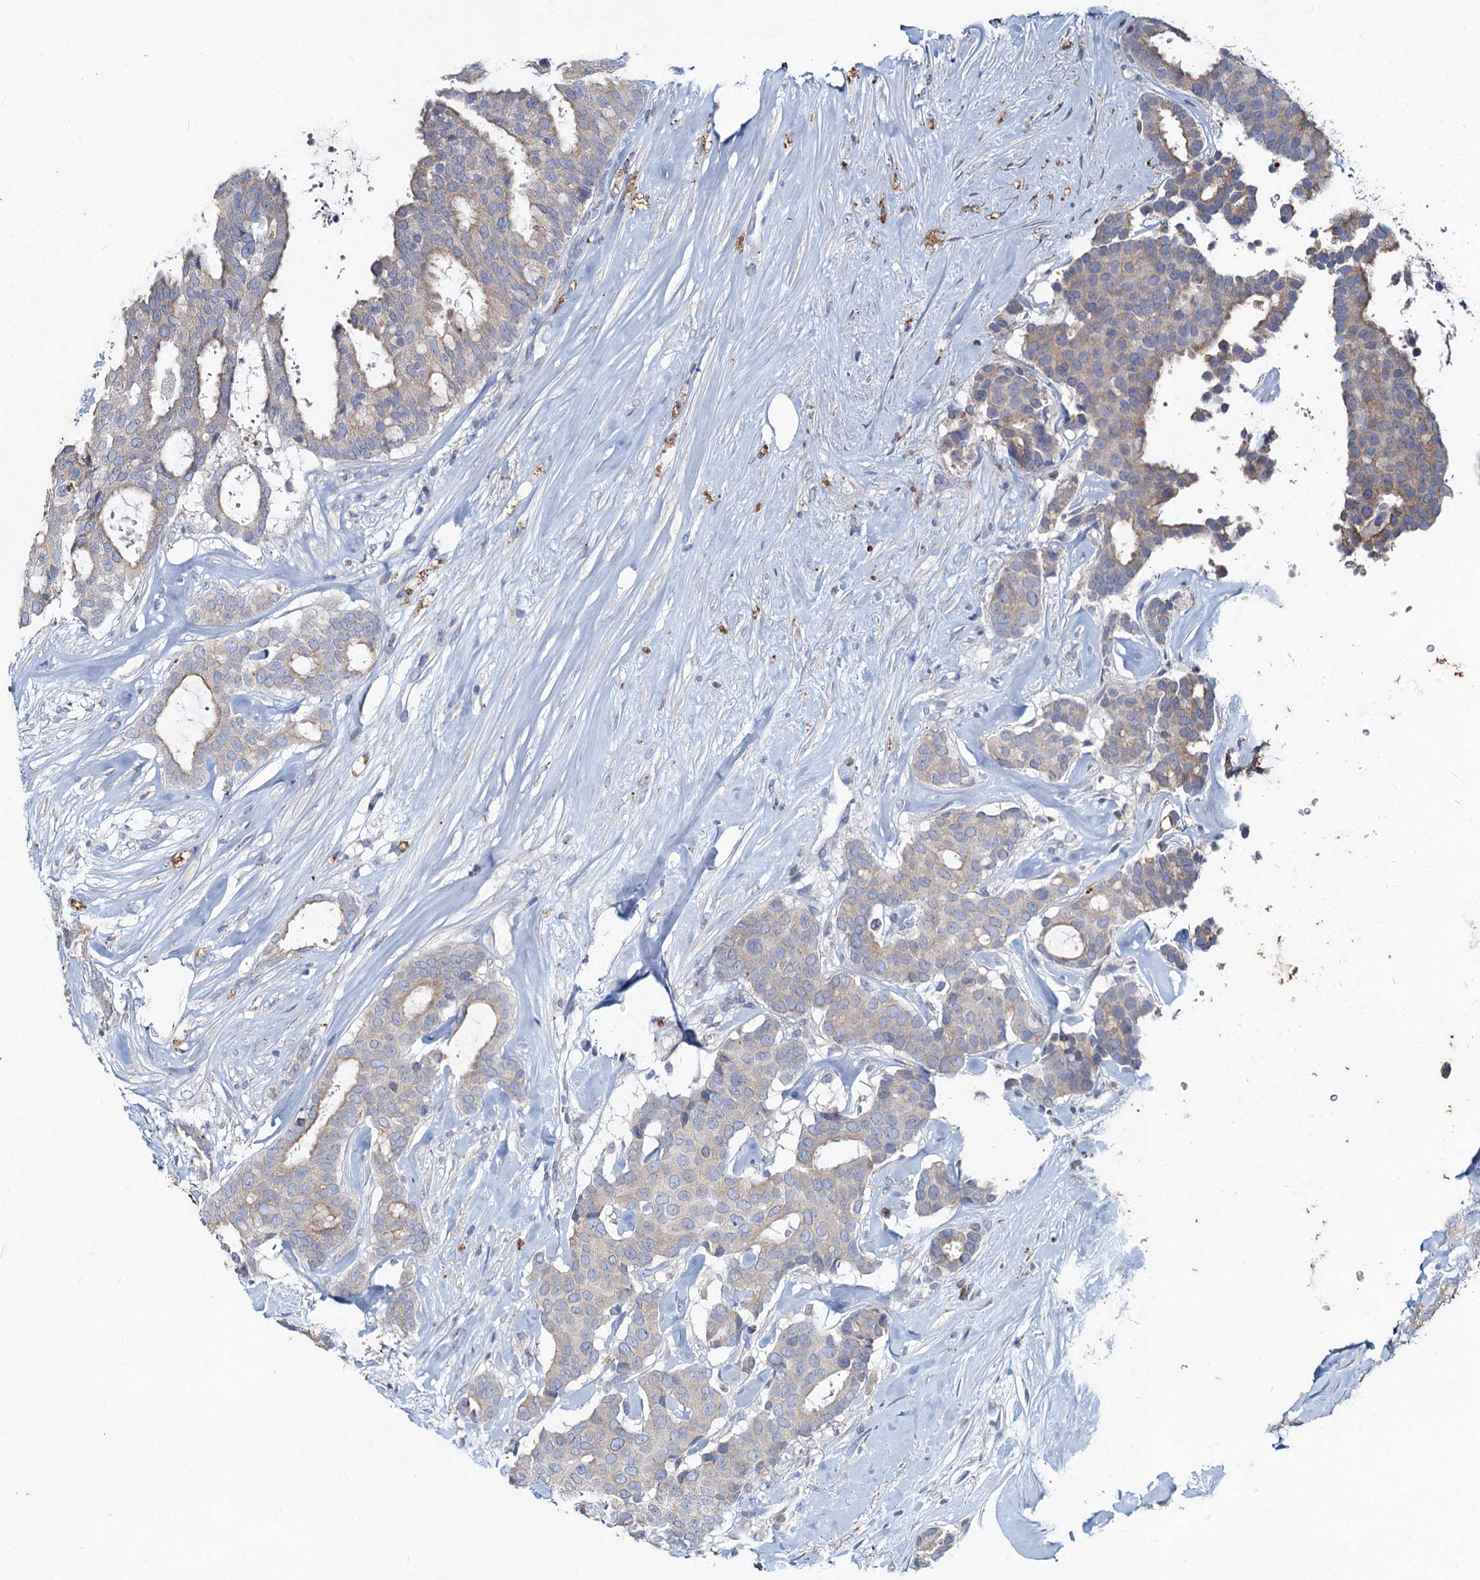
{"staining": {"intensity": "weak", "quantity": "<25%", "location": "cytoplasmic/membranous"}, "tissue": "breast cancer", "cell_type": "Tumor cells", "image_type": "cancer", "snomed": [{"axis": "morphology", "description": "Duct carcinoma"}, {"axis": "topography", "description": "Breast"}], "caption": "Breast infiltrating ductal carcinoma stained for a protein using IHC demonstrates no positivity tumor cells.", "gene": "TMX2", "patient": {"sex": "female", "age": 75}}